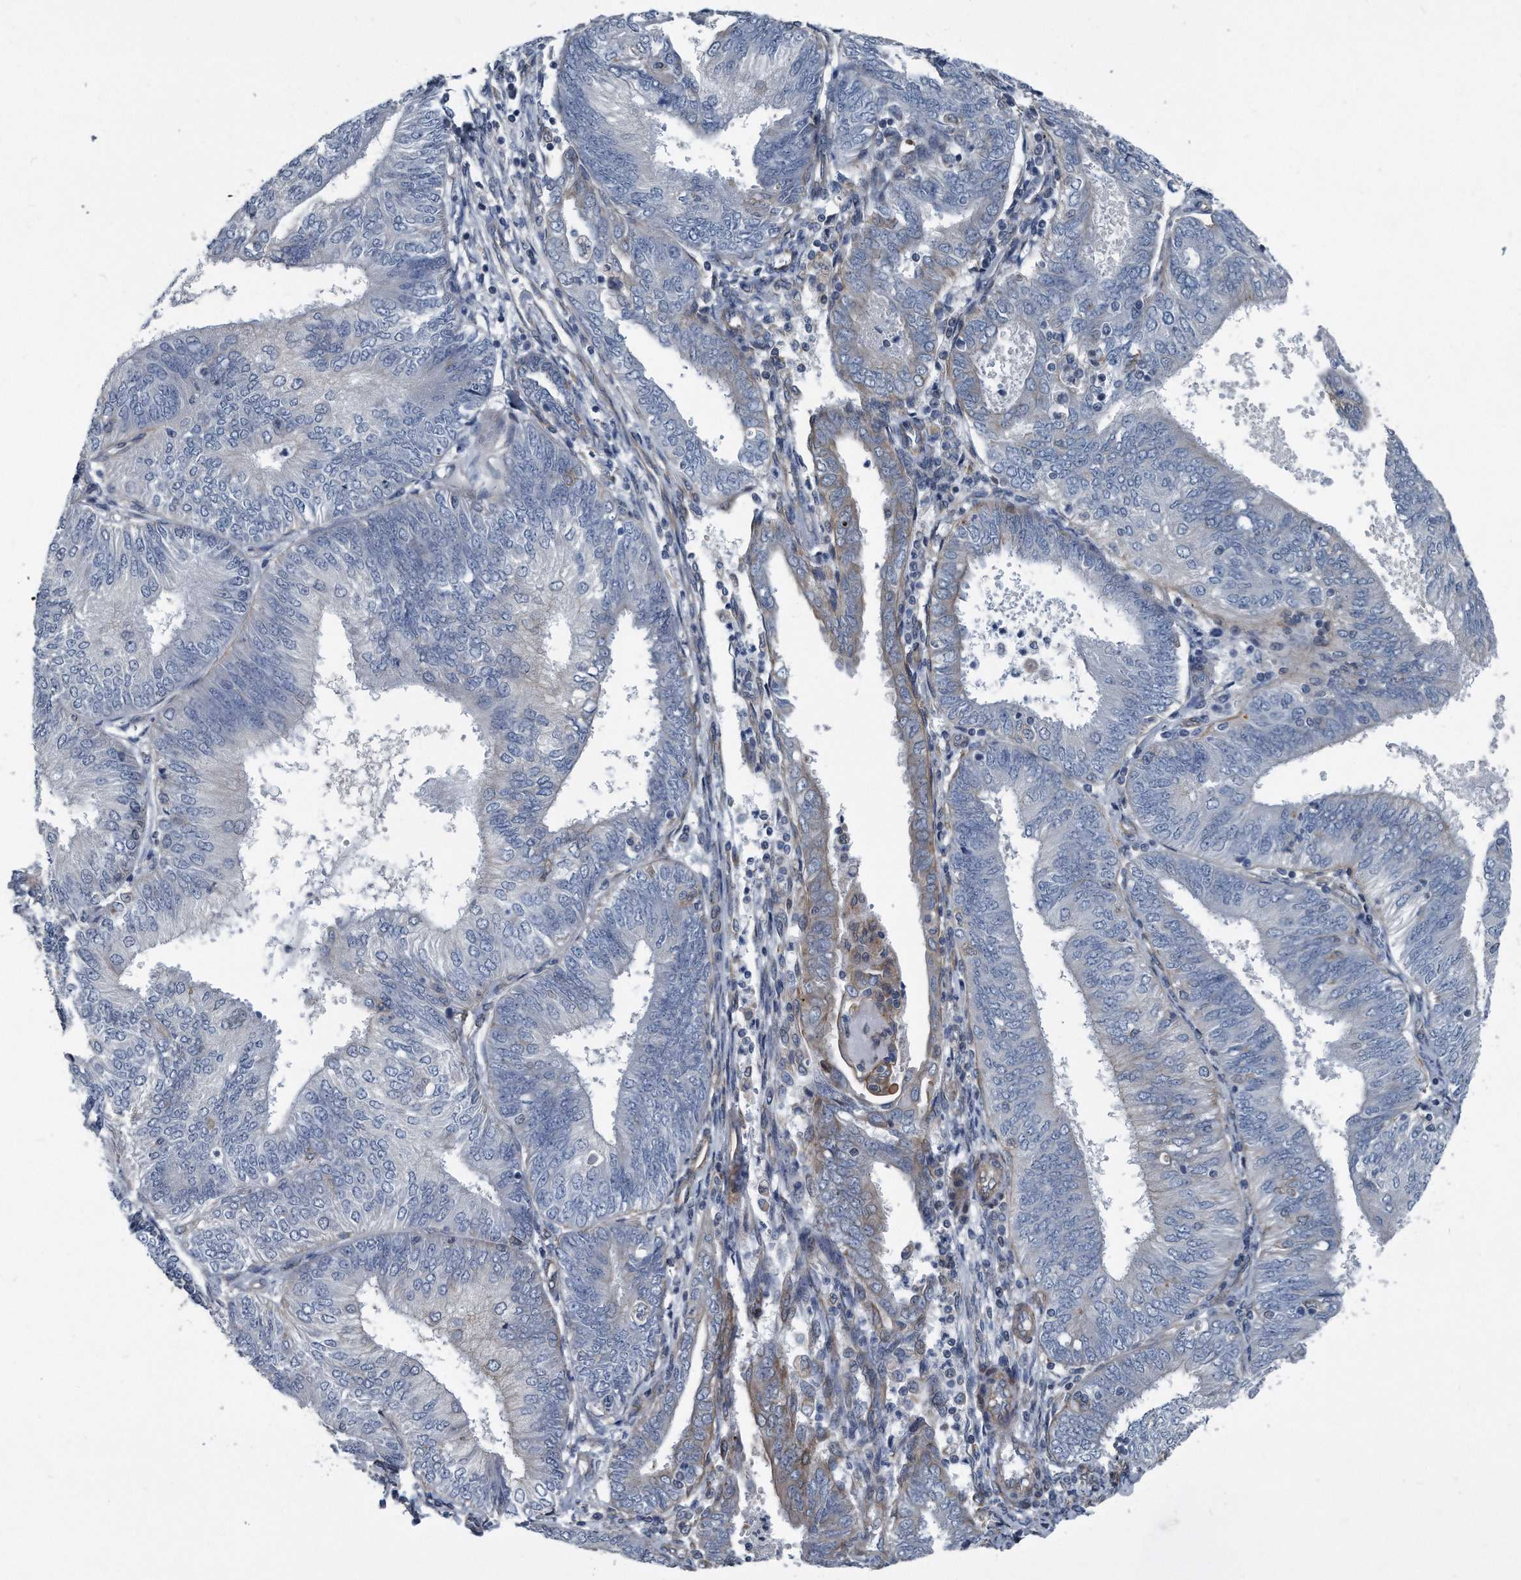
{"staining": {"intensity": "negative", "quantity": "none", "location": "none"}, "tissue": "endometrial cancer", "cell_type": "Tumor cells", "image_type": "cancer", "snomed": [{"axis": "morphology", "description": "Adenocarcinoma, NOS"}, {"axis": "topography", "description": "Endometrium"}], "caption": "DAB (3,3'-diaminobenzidine) immunohistochemical staining of human endometrial cancer (adenocarcinoma) demonstrates no significant positivity in tumor cells.", "gene": "PLEC", "patient": {"sex": "female", "age": 58}}